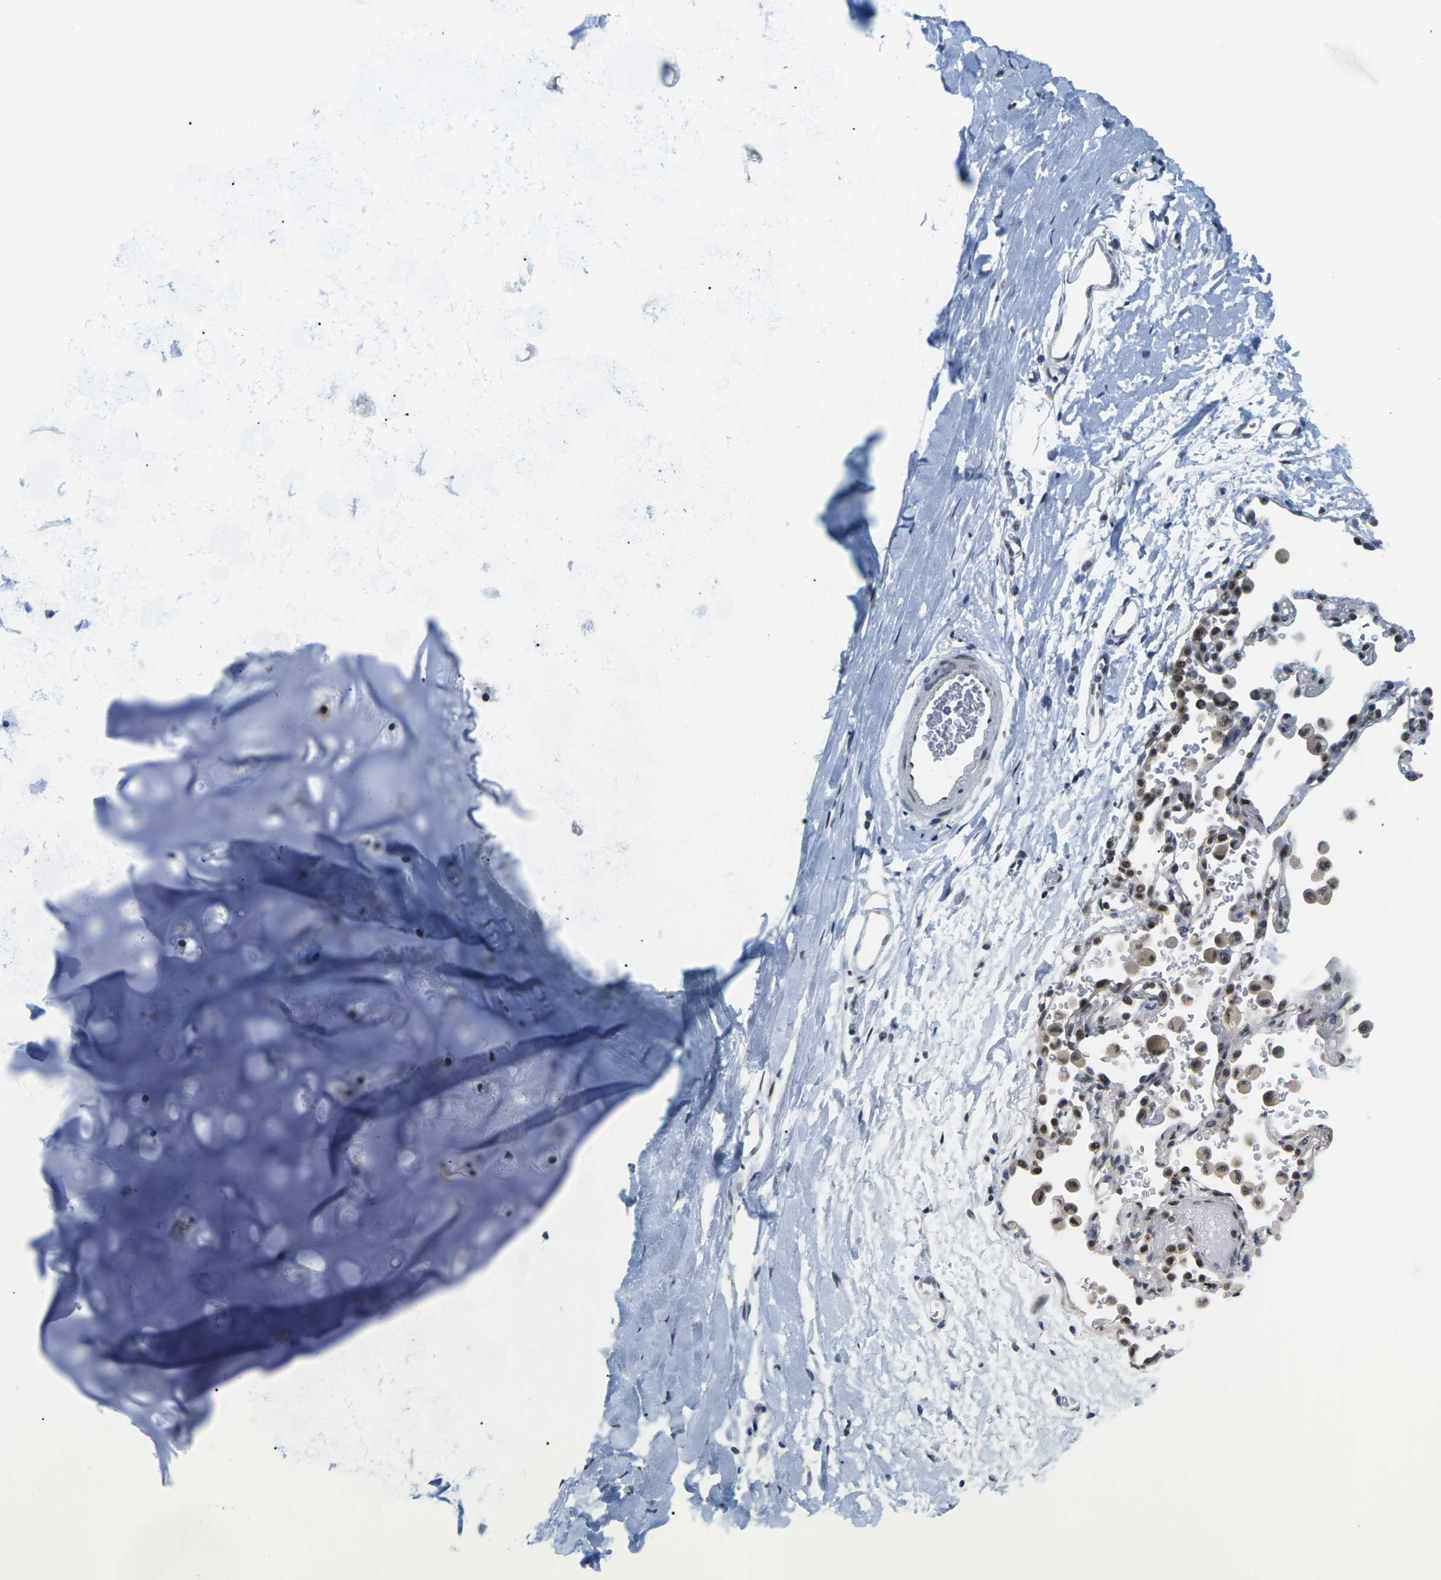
{"staining": {"intensity": "negative", "quantity": "none", "location": "none"}, "tissue": "adipose tissue", "cell_type": "Adipocytes", "image_type": "normal", "snomed": [{"axis": "morphology", "description": "Normal tissue, NOS"}, {"axis": "topography", "description": "Cartilage tissue"}, {"axis": "topography", "description": "Bronchus"}], "caption": "IHC micrograph of unremarkable adipose tissue stained for a protein (brown), which demonstrates no positivity in adipocytes.", "gene": "NSRP1", "patient": {"sex": "female", "age": 53}}